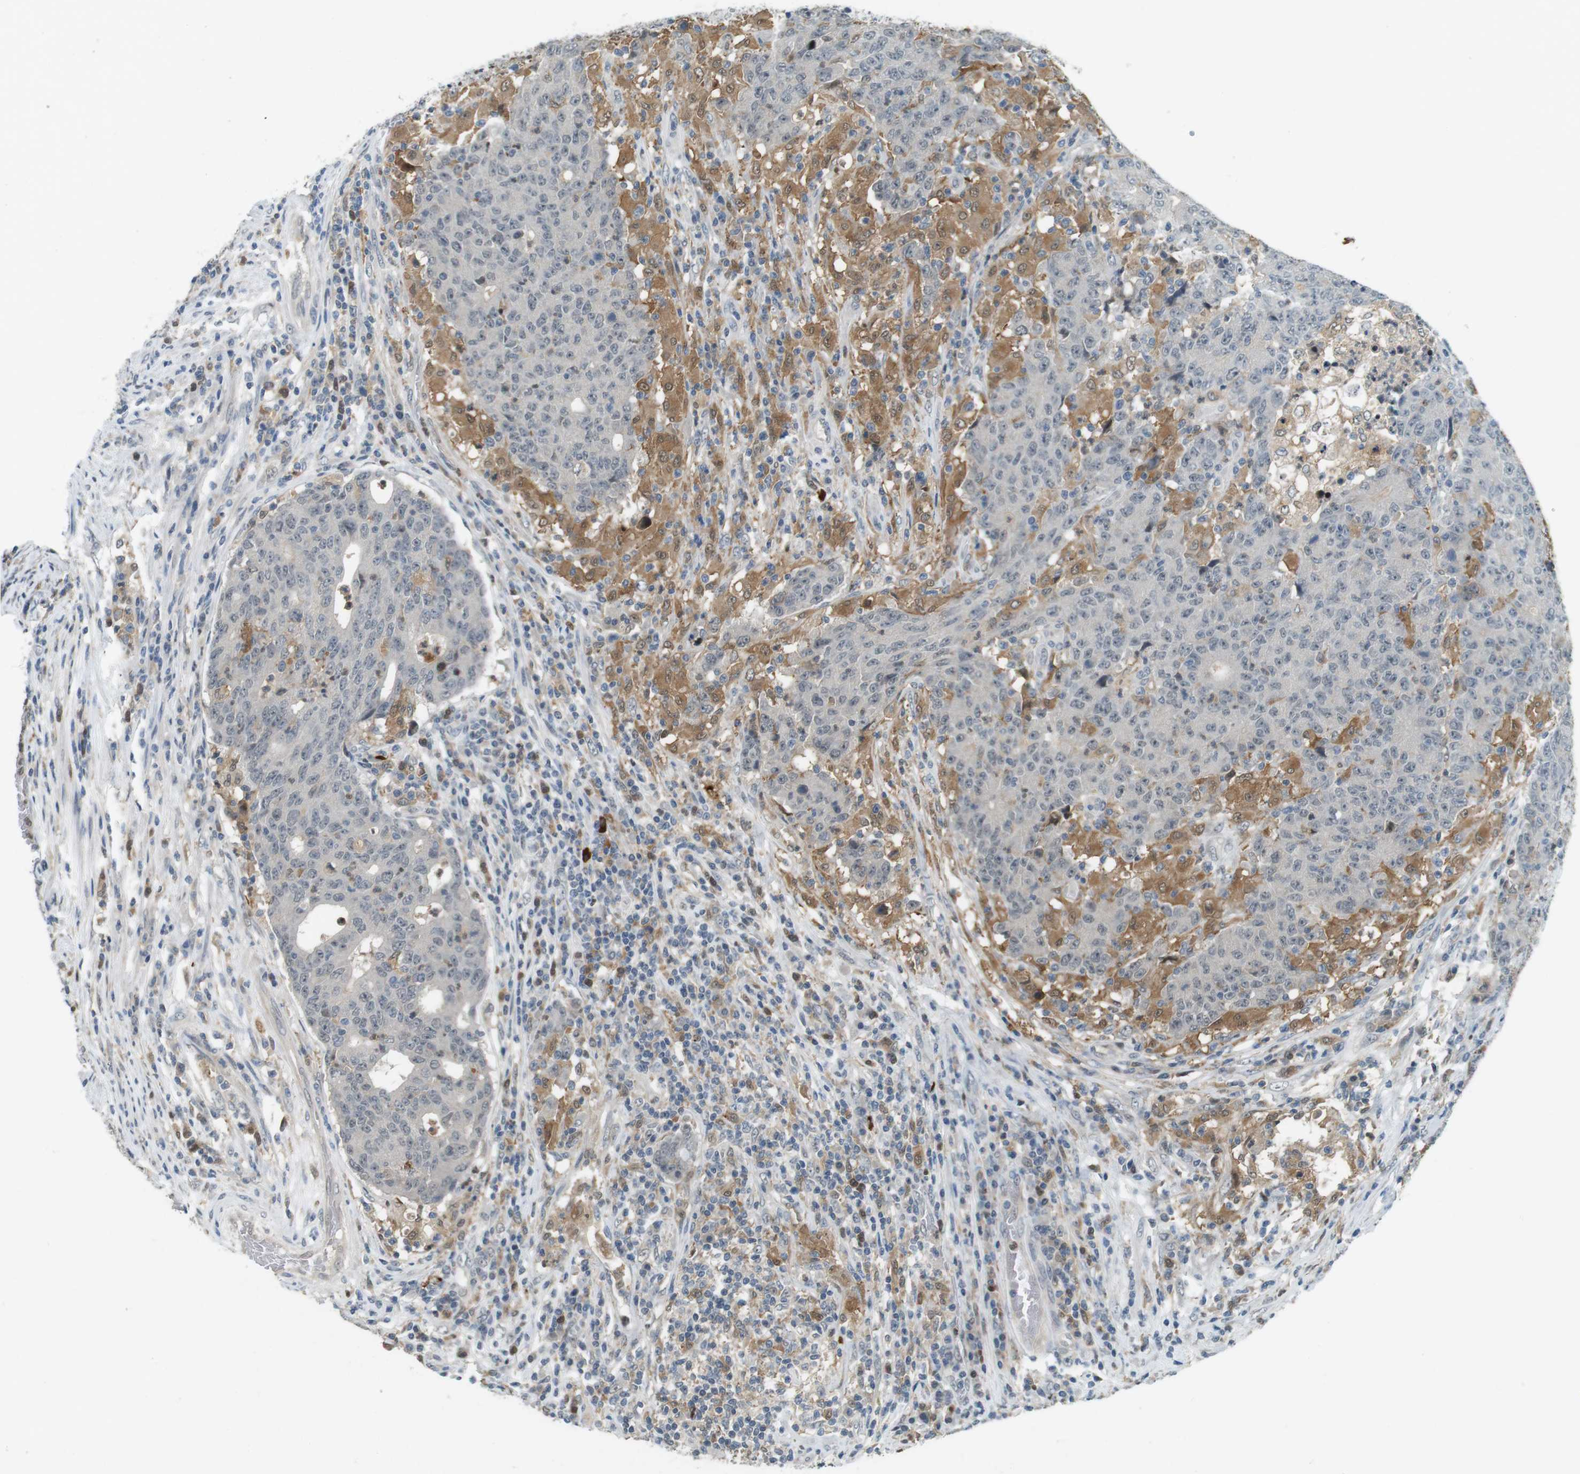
{"staining": {"intensity": "negative", "quantity": "none", "location": "none"}, "tissue": "colorectal cancer", "cell_type": "Tumor cells", "image_type": "cancer", "snomed": [{"axis": "morphology", "description": "Normal tissue, NOS"}, {"axis": "morphology", "description": "Adenocarcinoma, NOS"}, {"axis": "topography", "description": "Colon"}], "caption": "This image is of adenocarcinoma (colorectal) stained with IHC to label a protein in brown with the nuclei are counter-stained blue. There is no expression in tumor cells.", "gene": "CDK14", "patient": {"sex": "female", "age": 75}}